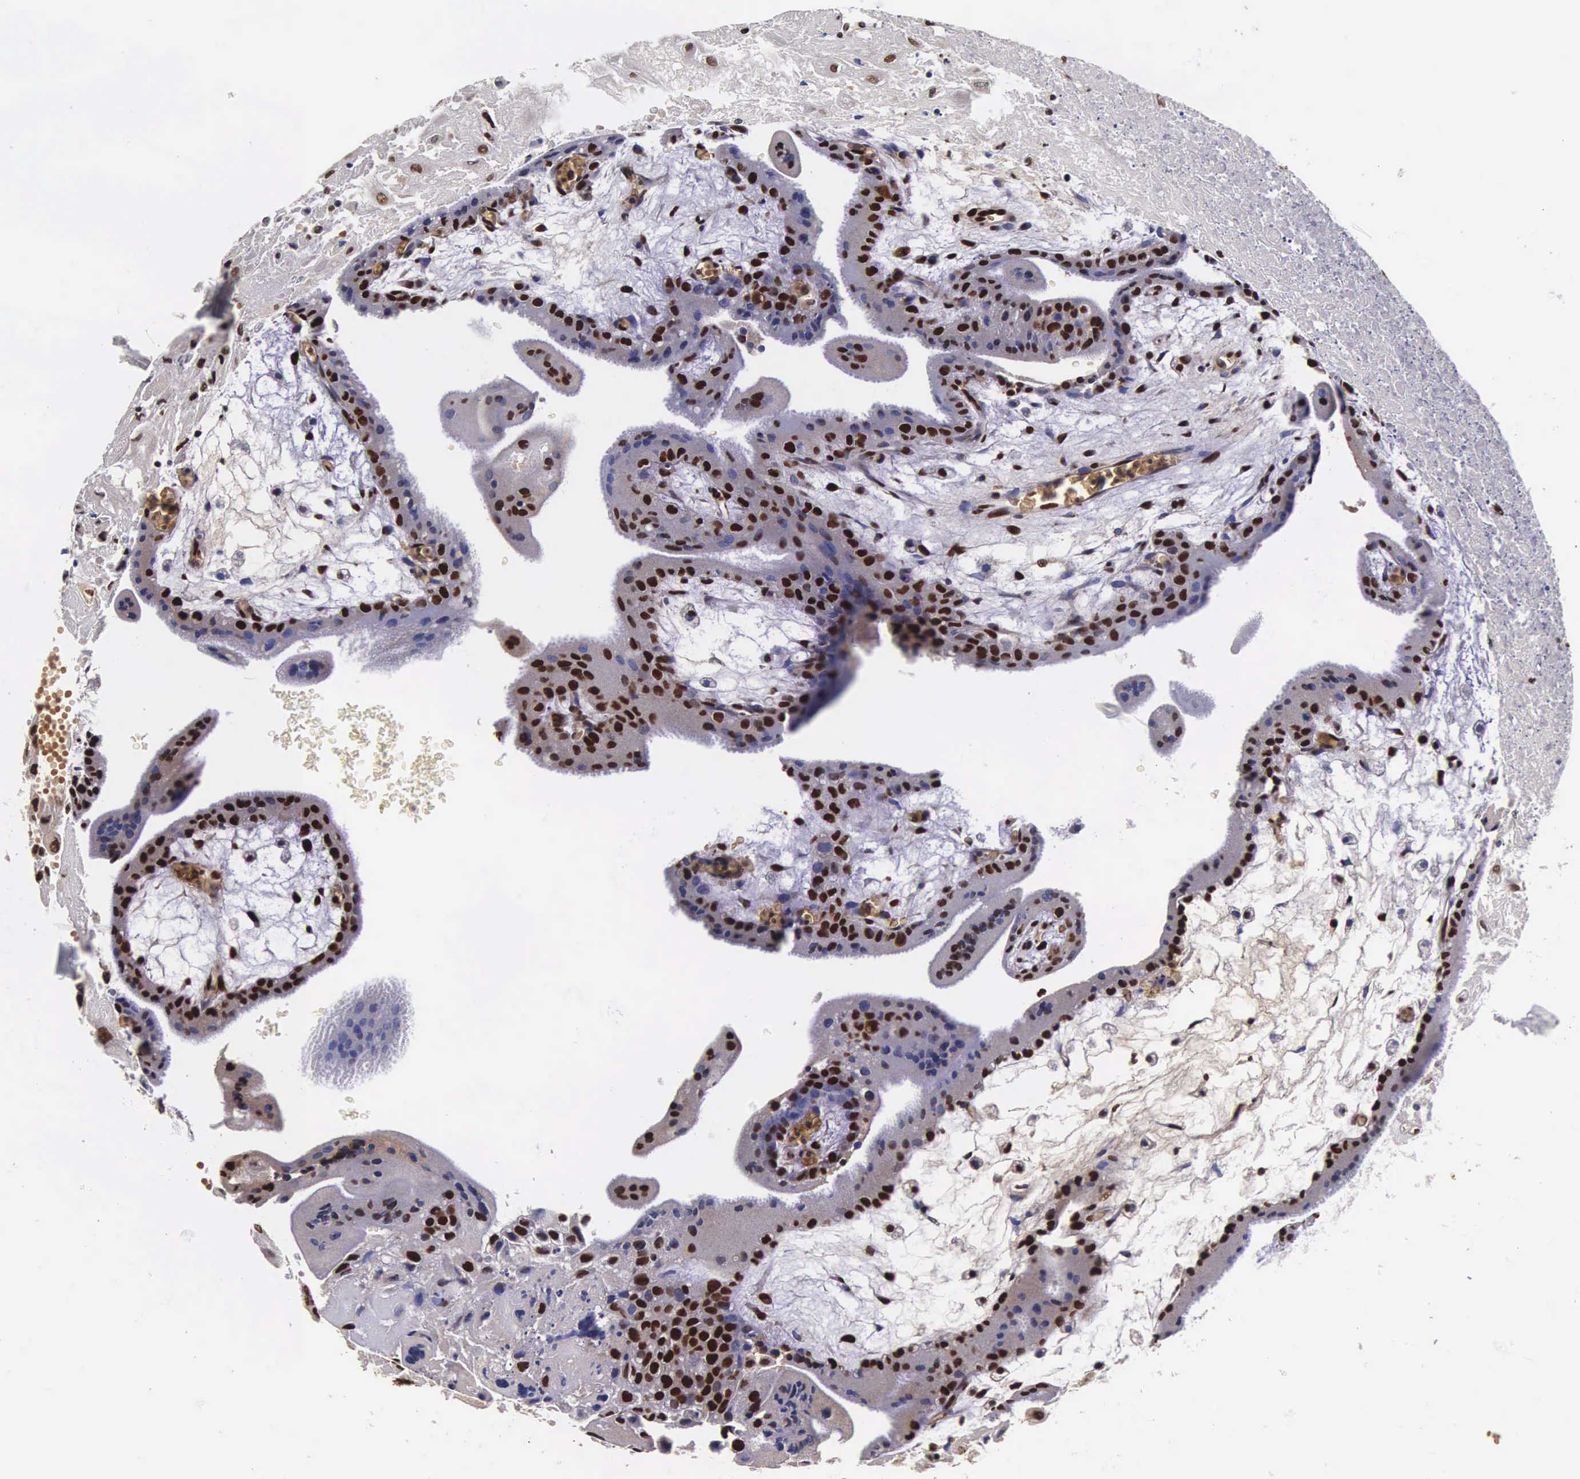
{"staining": {"intensity": "strong", "quantity": ">75%", "location": "nuclear"}, "tissue": "placenta", "cell_type": "Trophoblastic cells", "image_type": "normal", "snomed": [{"axis": "morphology", "description": "Normal tissue, NOS"}, {"axis": "topography", "description": "Placenta"}], "caption": "Trophoblastic cells exhibit strong nuclear expression in about >75% of cells in benign placenta.", "gene": "BCL2L2", "patient": {"sex": "female", "age": 35}}